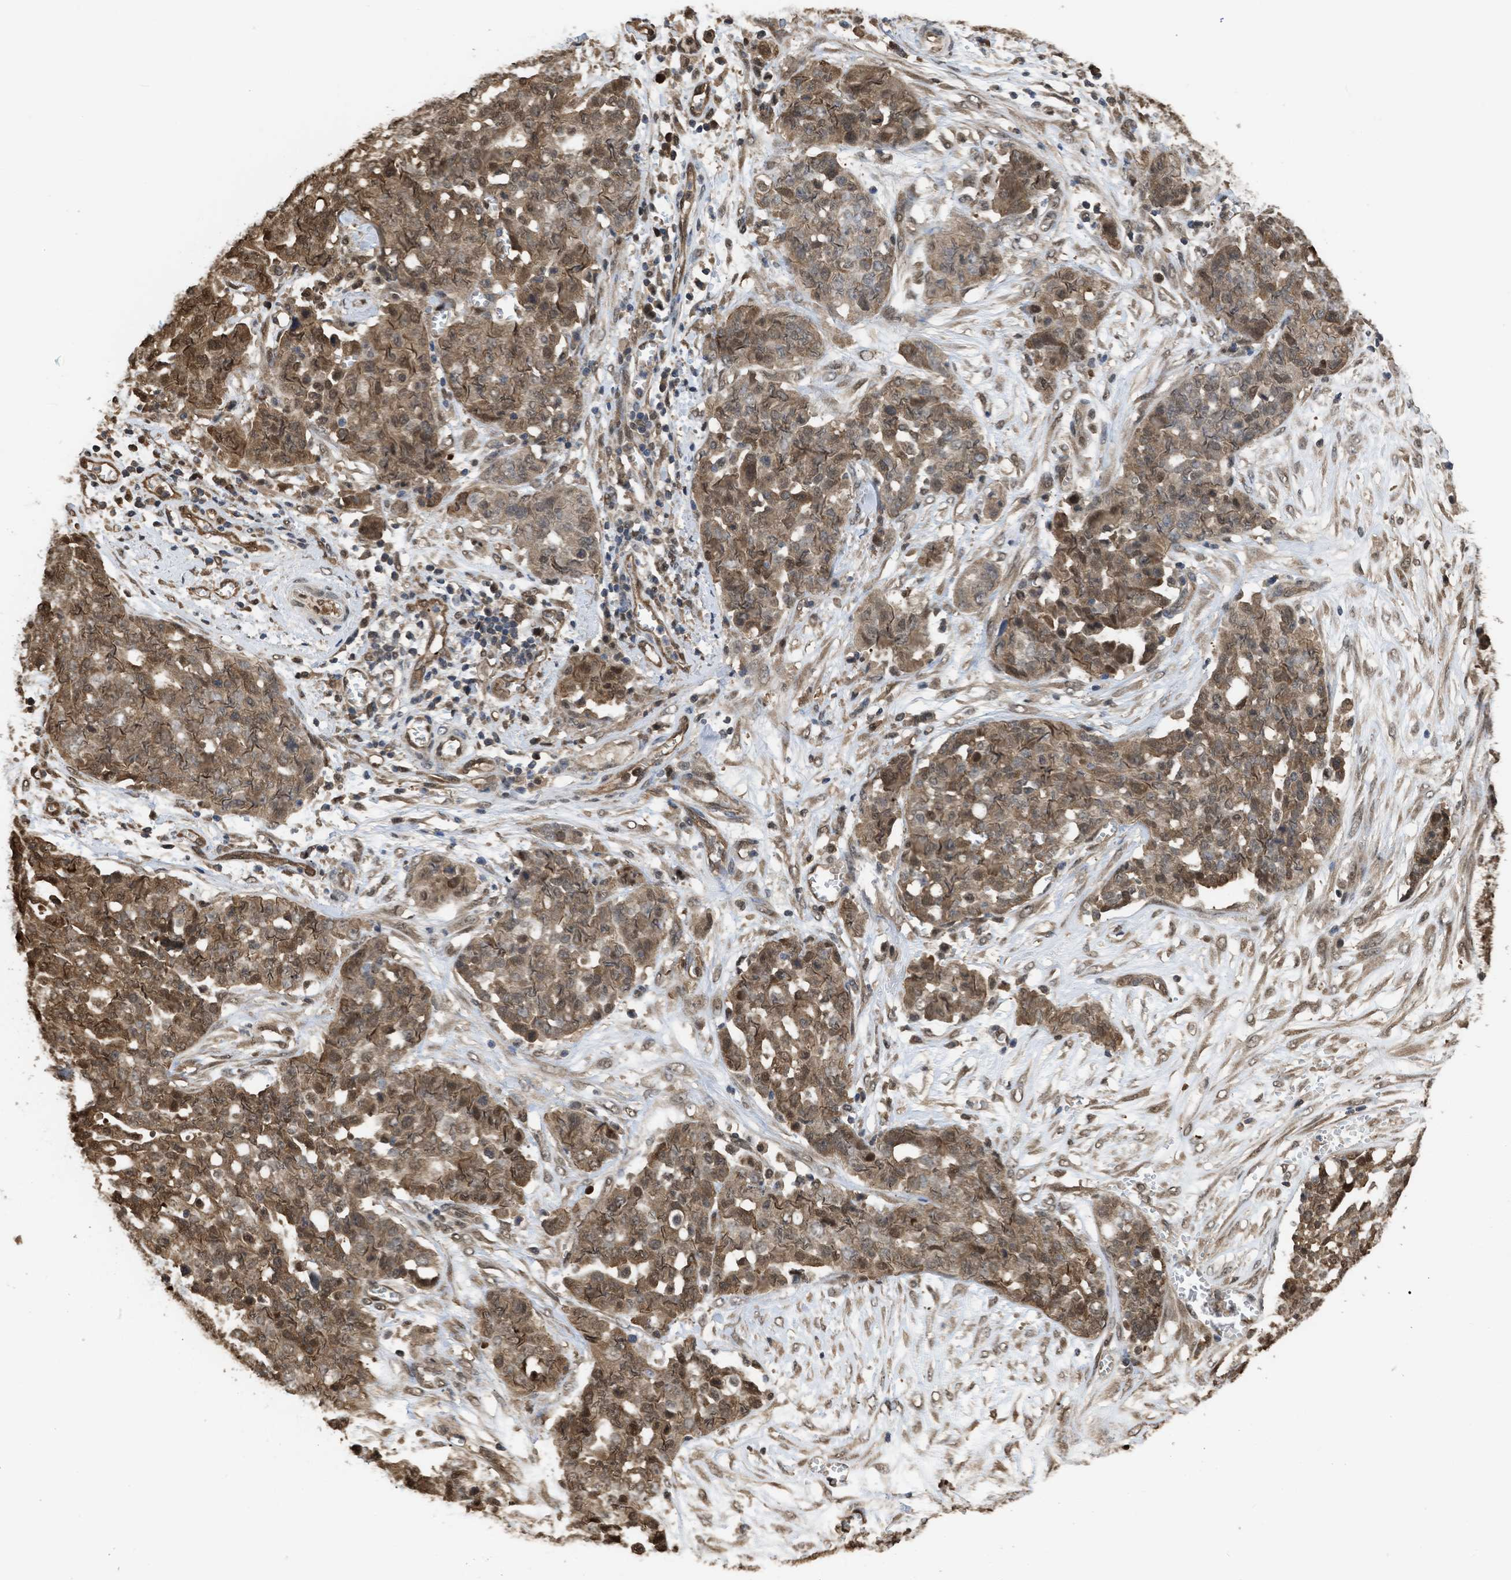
{"staining": {"intensity": "weak", "quantity": ">75%", "location": "cytoplasmic/membranous,nuclear"}, "tissue": "ovarian cancer", "cell_type": "Tumor cells", "image_type": "cancer", "snomed": [{"axis": "morphology", "description": "Cystadenocarcinoma, serous, NOS"}, {"axis": "topography", "description": "Soft tissue"}, {"axis": "topography", "description": "Ovary"}], "caption": "Protein positivity by immunohistochemistry shows weak cytoplasmic/membranous and nuclear expression in approximately >75% of tumor cells in ovarian serous cystadenocarcinoma.", "gene": "YWHAG", "patient": {"sex": "female", "age": 57}}